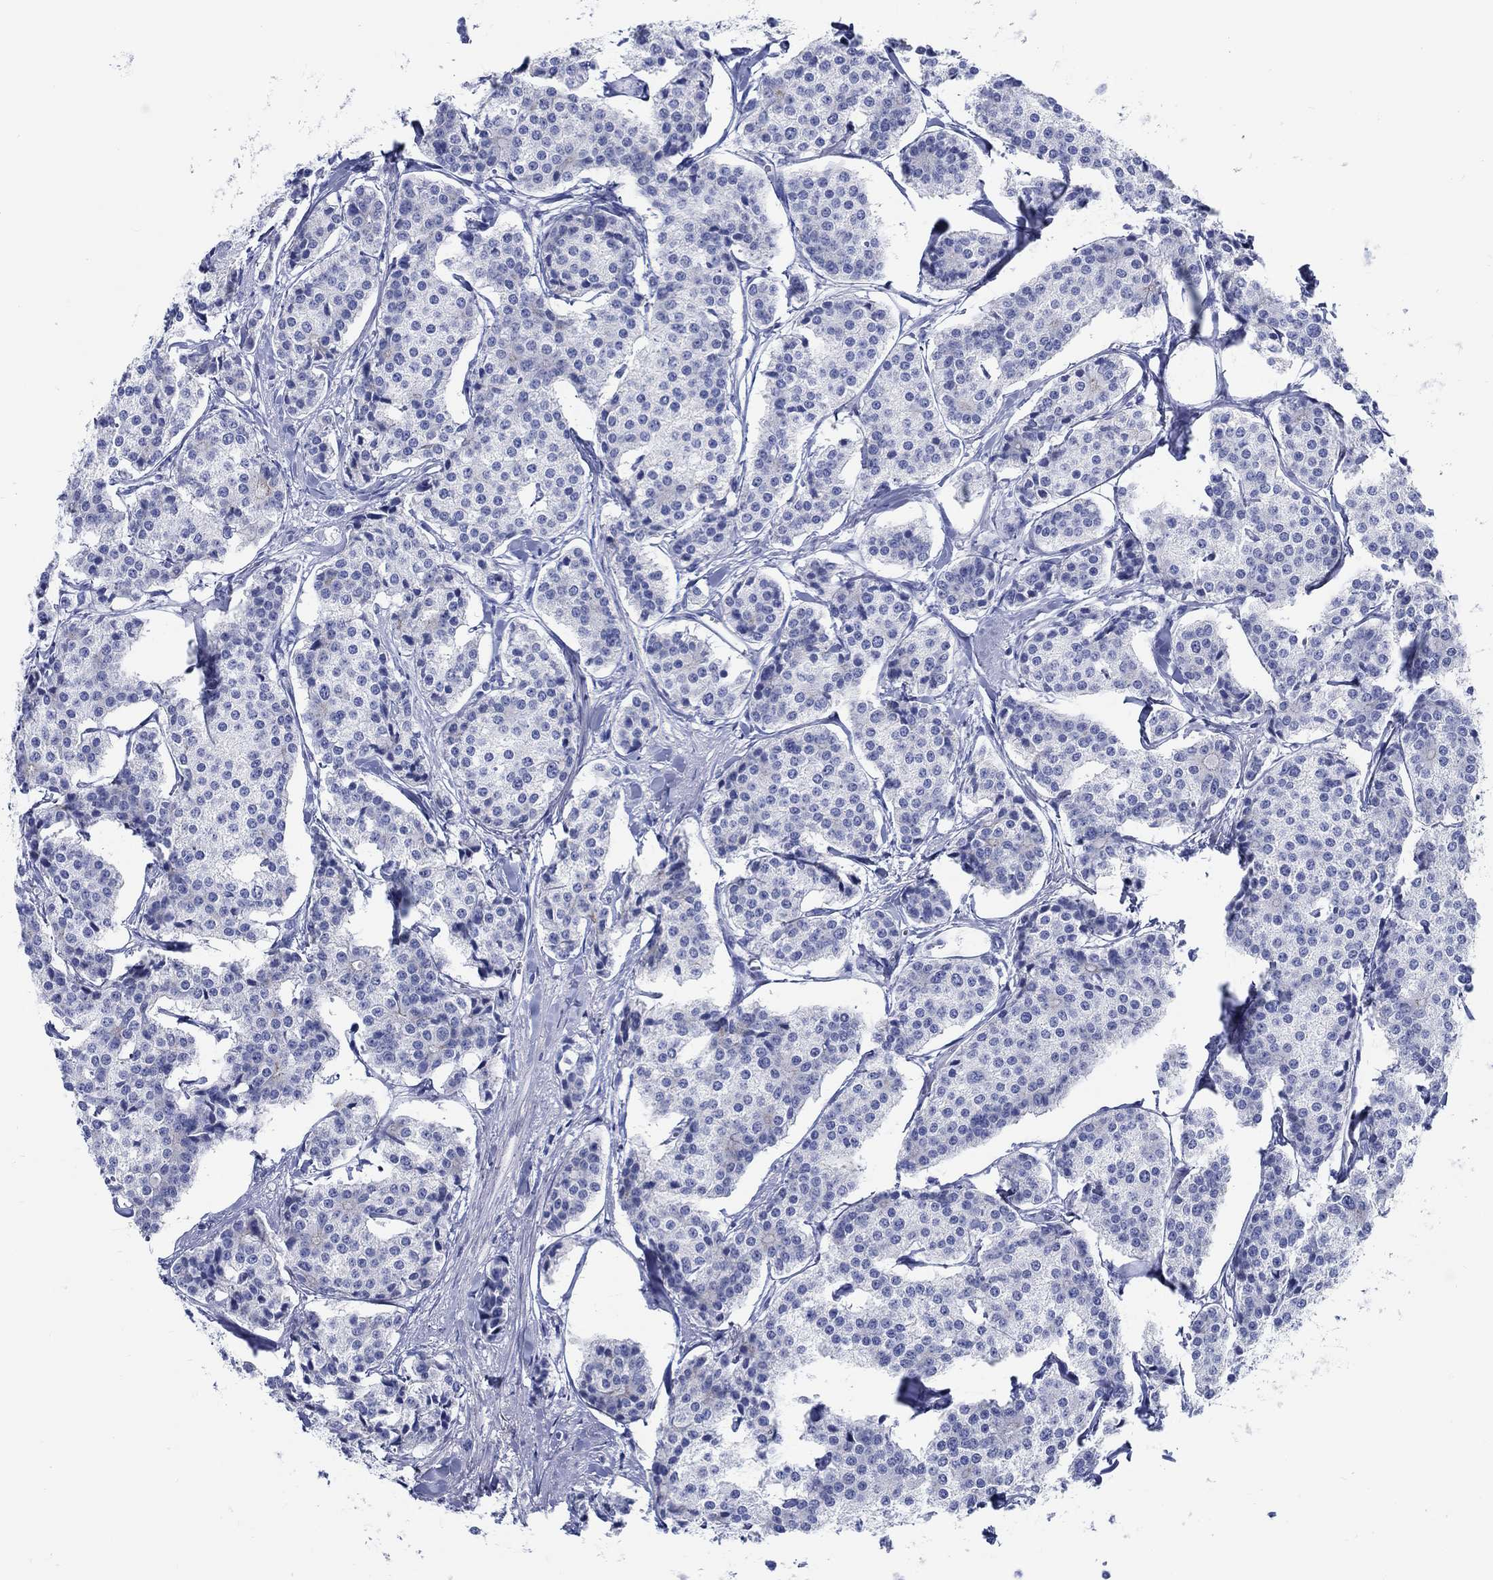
{"staining": {"intensity": "negative", "quantity": "none", "location": "none"}, "tissue": "carcinoid", "cell_type": "Tumor cells", "image_type": "cancer", "snomed": [{"axis": "morphology", "description": "Carcinoid, malignant, NOS"}, {"axis": "topography", "description": "Small intestine"}], "caption": "IHC image of malignant carcinoid stained for a protein (brown), which reveals no staining in tumor cells.", "gene": "RD3L", "patient": {"sex": "female", "age": 65}}